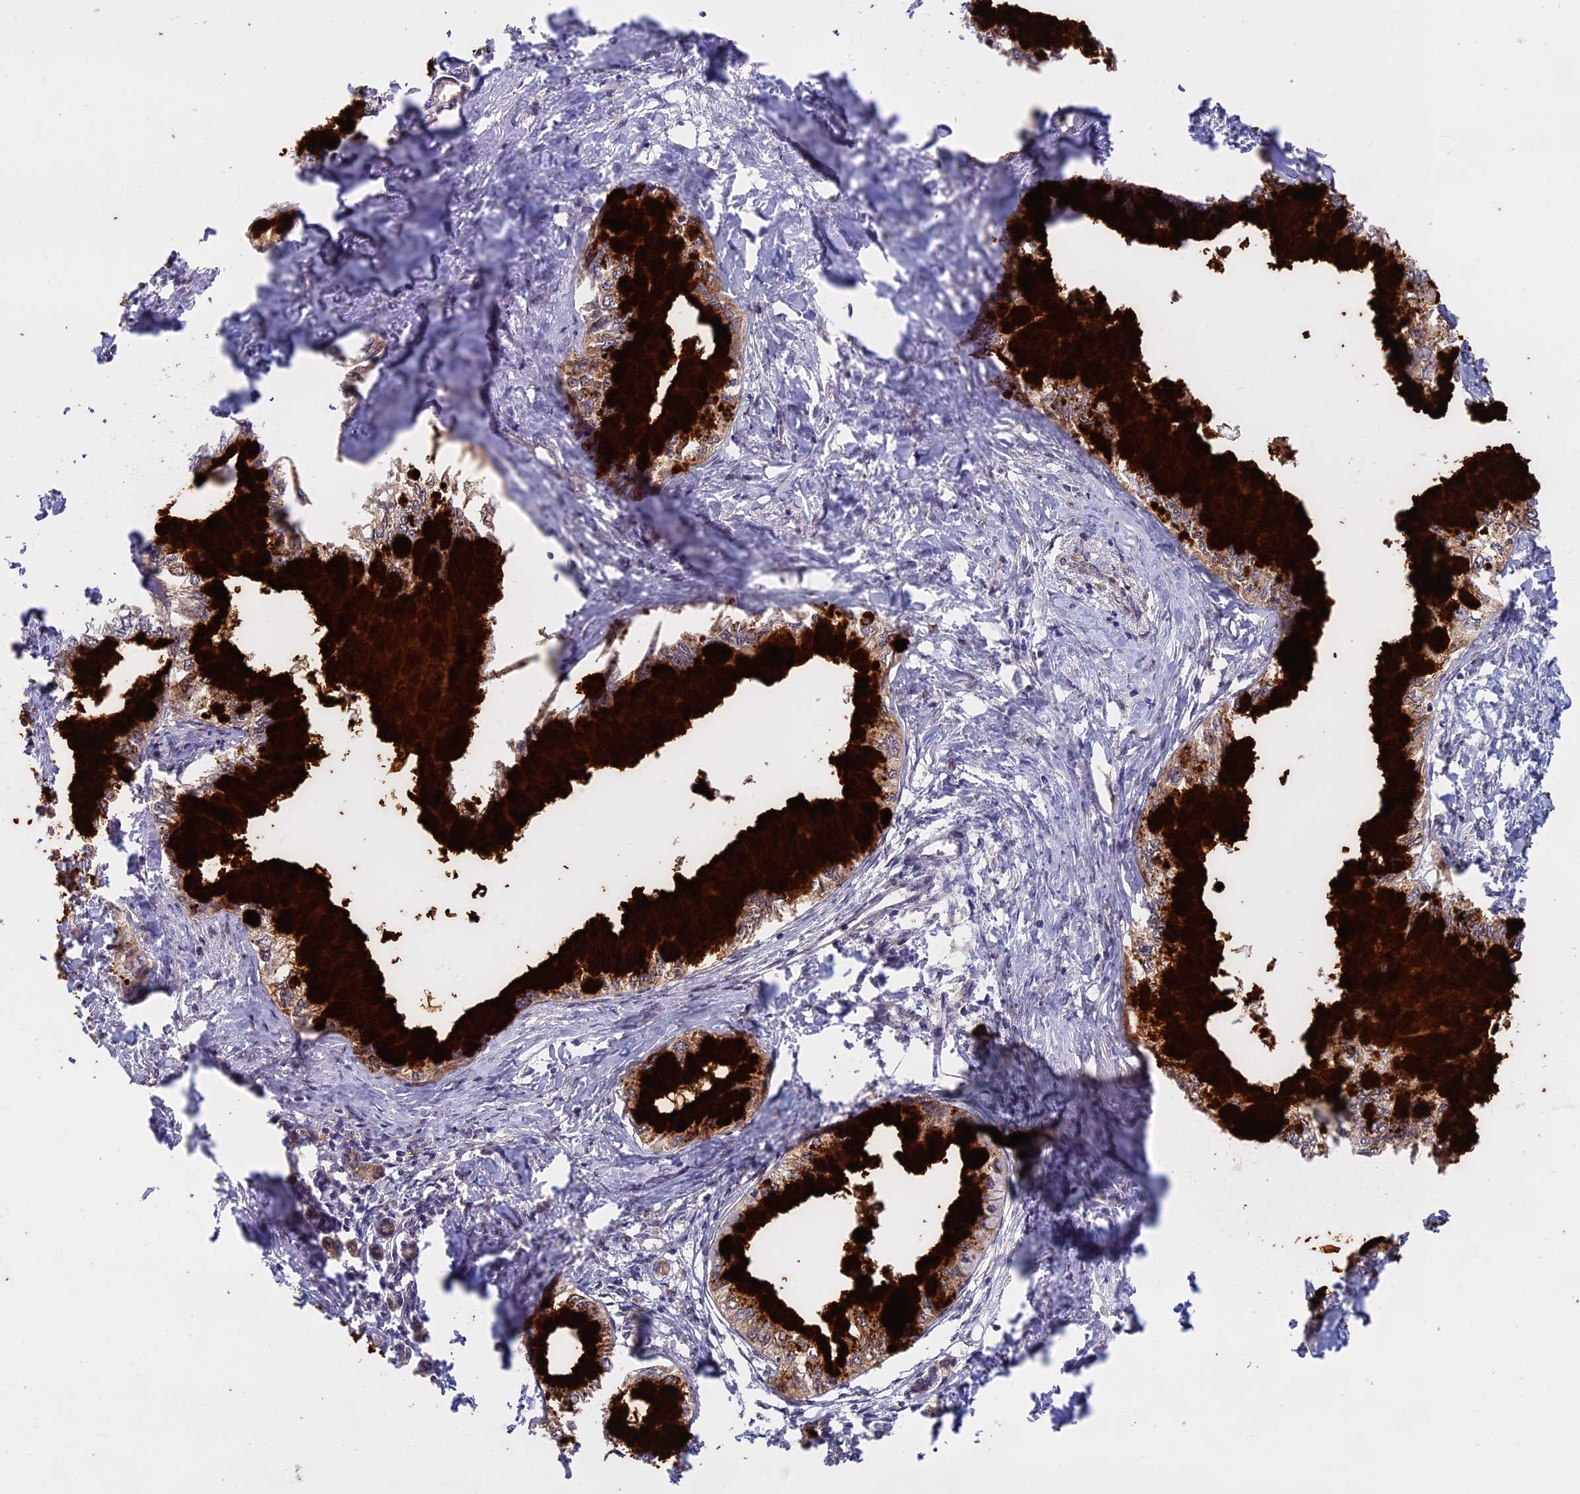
{"staining": {"intensity": "strong", "quantity": ">75%", "location": "cytoplasmic/membranous"}, "tissue": "pancreatic cancer", "cell_type": "Tumor cells", "image_type": "cancer", "snomed": [{"axis": "morphology", "description": "Adenocarcinoma, NOS"}, {"axis": "topography", "description": "Pancreas"}], "caption": "A brown stain highlights strong cytoplasmic/membranous positivity of a protein in pancreatic adenocarcinoma tumor cells. The staining was performed using DAB (3,3'-diaminobenzidine) to visualize the protein expression in brown, while the nuclei were stained in blue with hematoxylin (Magnification: 20x).", "gene": "TMEM208", "patient": {"sex": "male", "age": 48}}